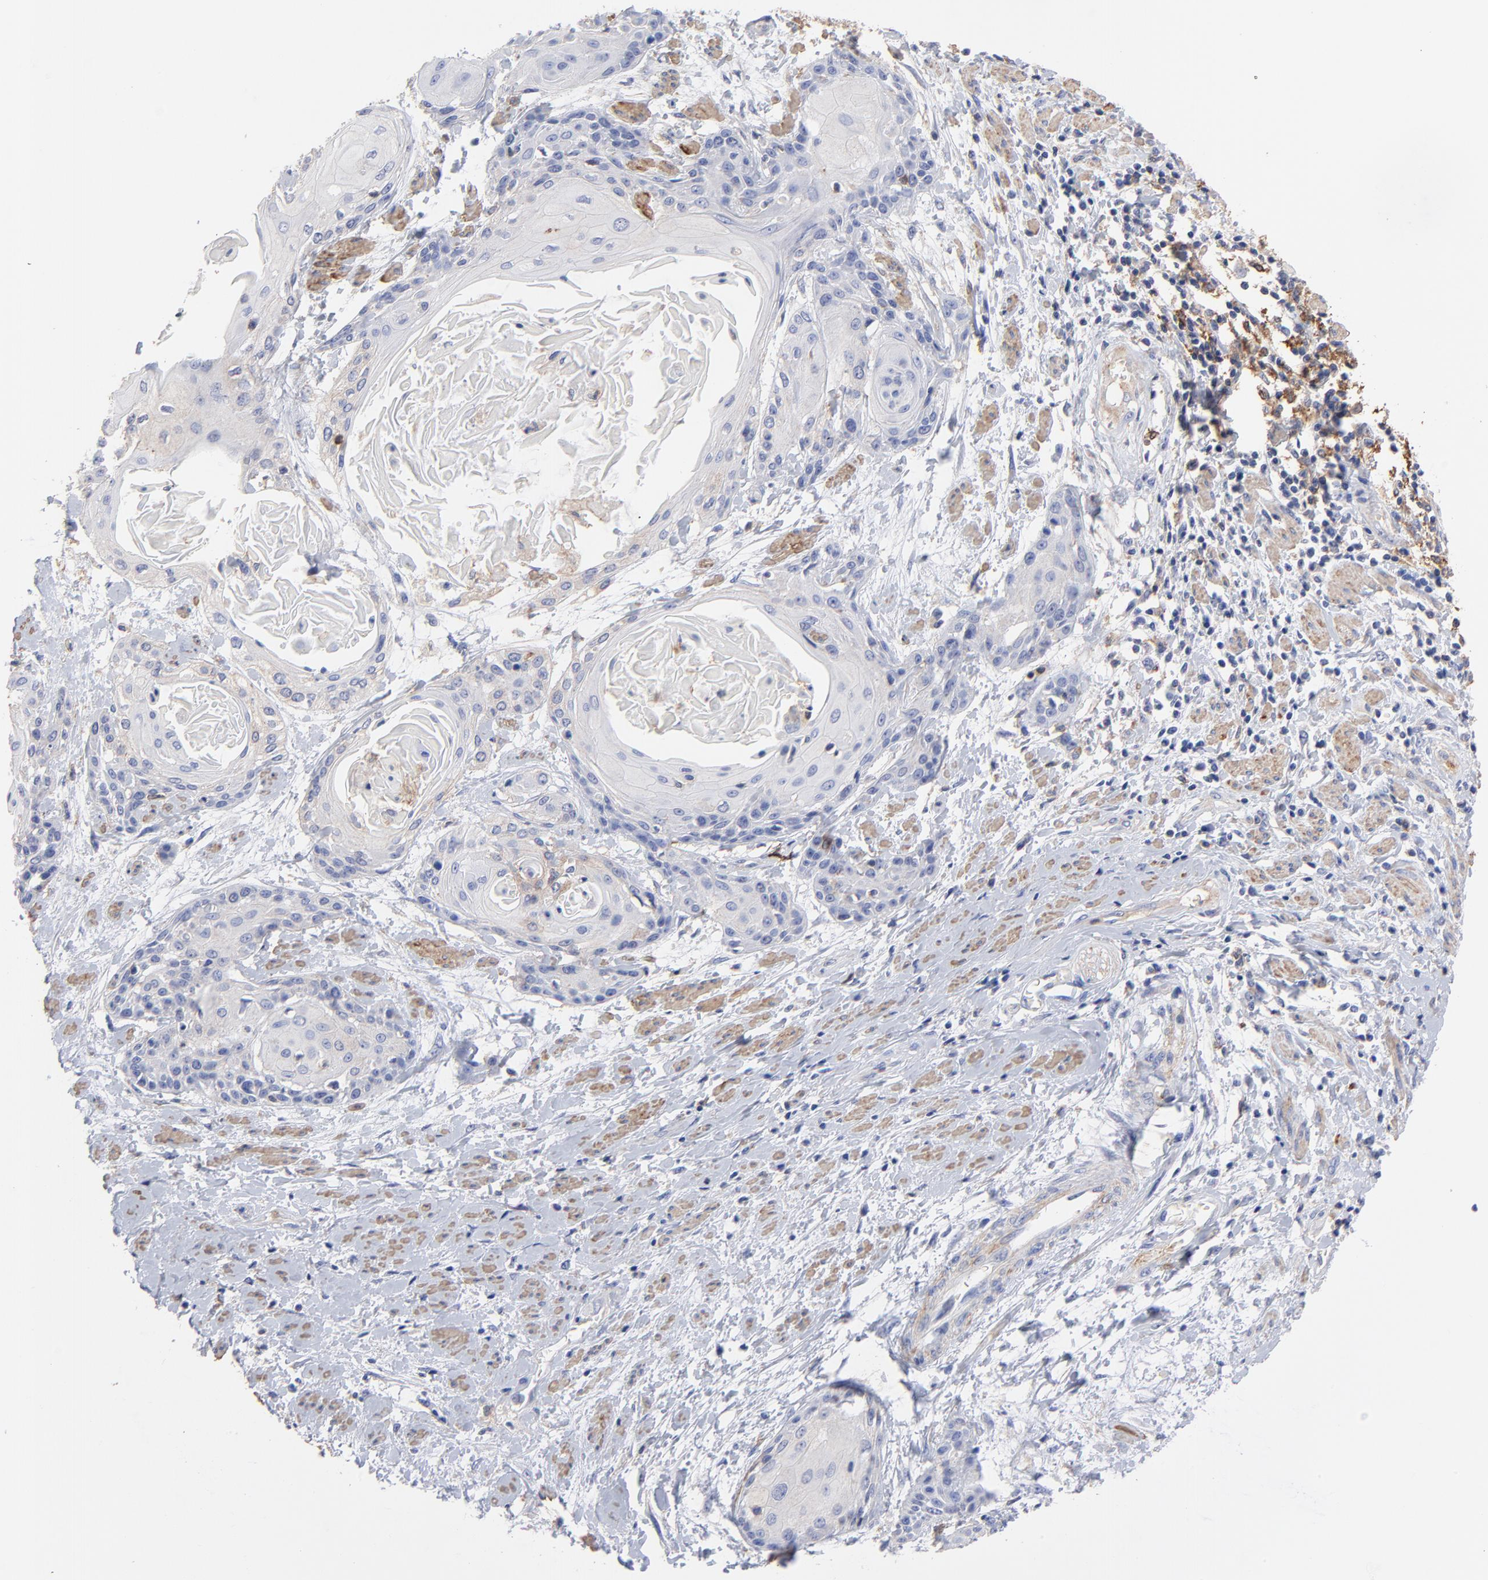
{"staining": {"intensity": "weak", "quantity": "<25%", "location": "cytoplasmic/membranous"}, "tissue": "cervical cancer", "cell_type": "Tumor cells", "image_type": "cancer", "snomed": [{"axis": "morphology", "description": "Squamous cell carcinoma, NOS"}, {"axis": "topography", "description": "Cervix"}], "caption": "Immunohistochemistry of cervical cancer (squamous cell carcinoma) reveals no positivity in tumor cells.", "gene": "ASL", "patient": {"sex": "female", "age": 57}}